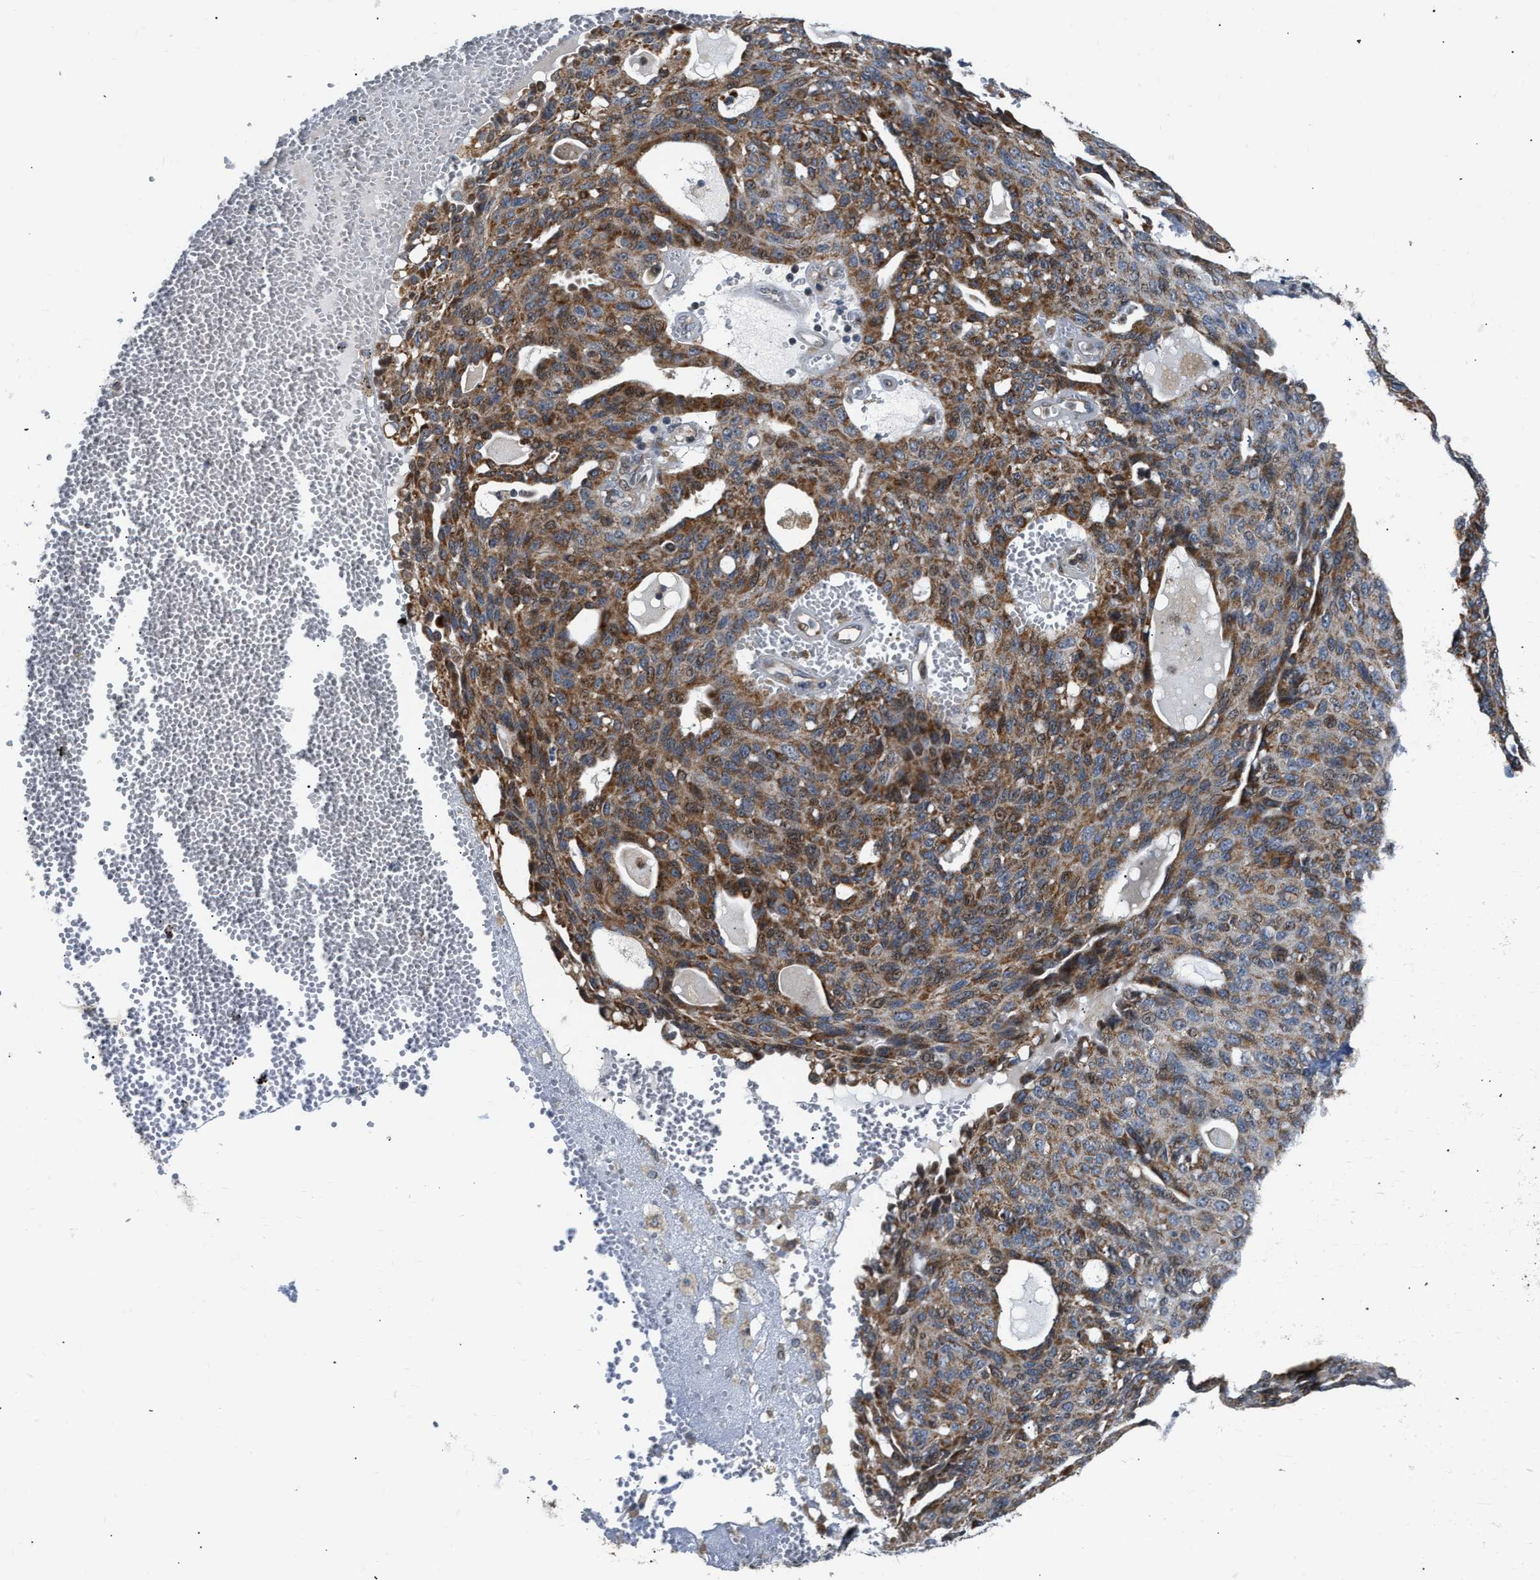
{"staining": {"intensity": "moderate", "quantity": ">75%", "location": "cytoplasmic/membranous"}, "tissue": "ovarian cancer", "cell_type": "Tumor cells", "image_type": "cancer", "snomed": [{"axis": "morphology", "description": "Carcinoma, endometroid"}, {"axis": "topography", "description": "Ovary"}], "caption": "Protein staining displays moderate cytoplasmic/membranous staining in about >75% of tumor cells in ovarian cancer (endometroid carcinoma). The staining is performed using DAB (3,3'-diaminobenzidine) brown chromogen to label protein expression. The nuclei are counter-stained blue using hematoxylin.", "gene": "DEPTOR", "patient": {"sex": "female", "age": 60}}